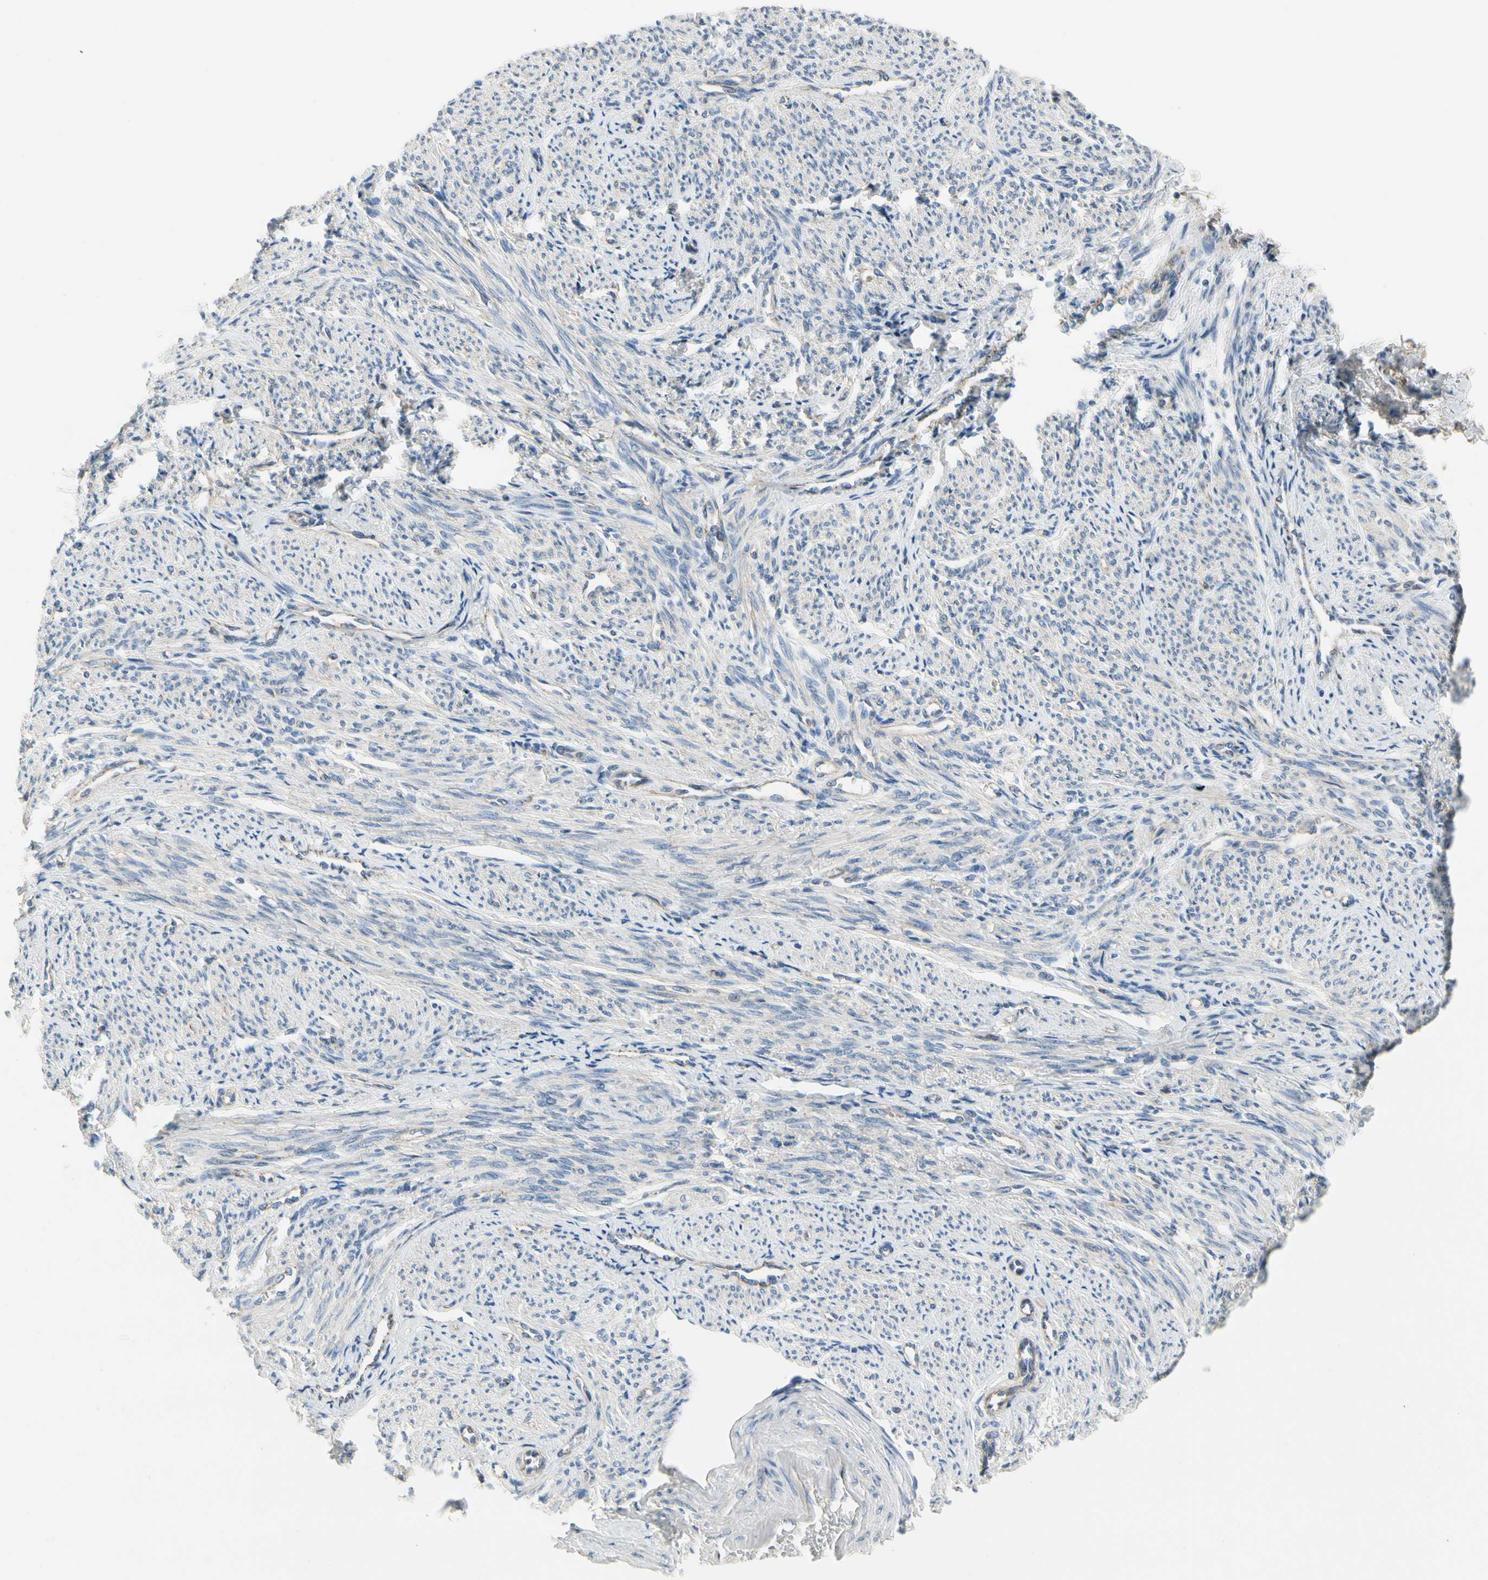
{"staining": {"intensity": "weak", "quantity": "<25%", "location": "cytoplasmic/membranous"}, "tissue": "smooth muscle", "cell_type": "Smooth muscle cells", "image_type": "normal", "snomed": [{"axis": "morphology", "description": "Normal tissue, NOS"}, {"axis": "topography", "description": "Smooth muscle"}], "caption": "Smooth muscle cells show no significant protein expression in unremarkable smooth muscle.", "gene": "LGR6", "patient": {"sex": "female", "age": 65}}